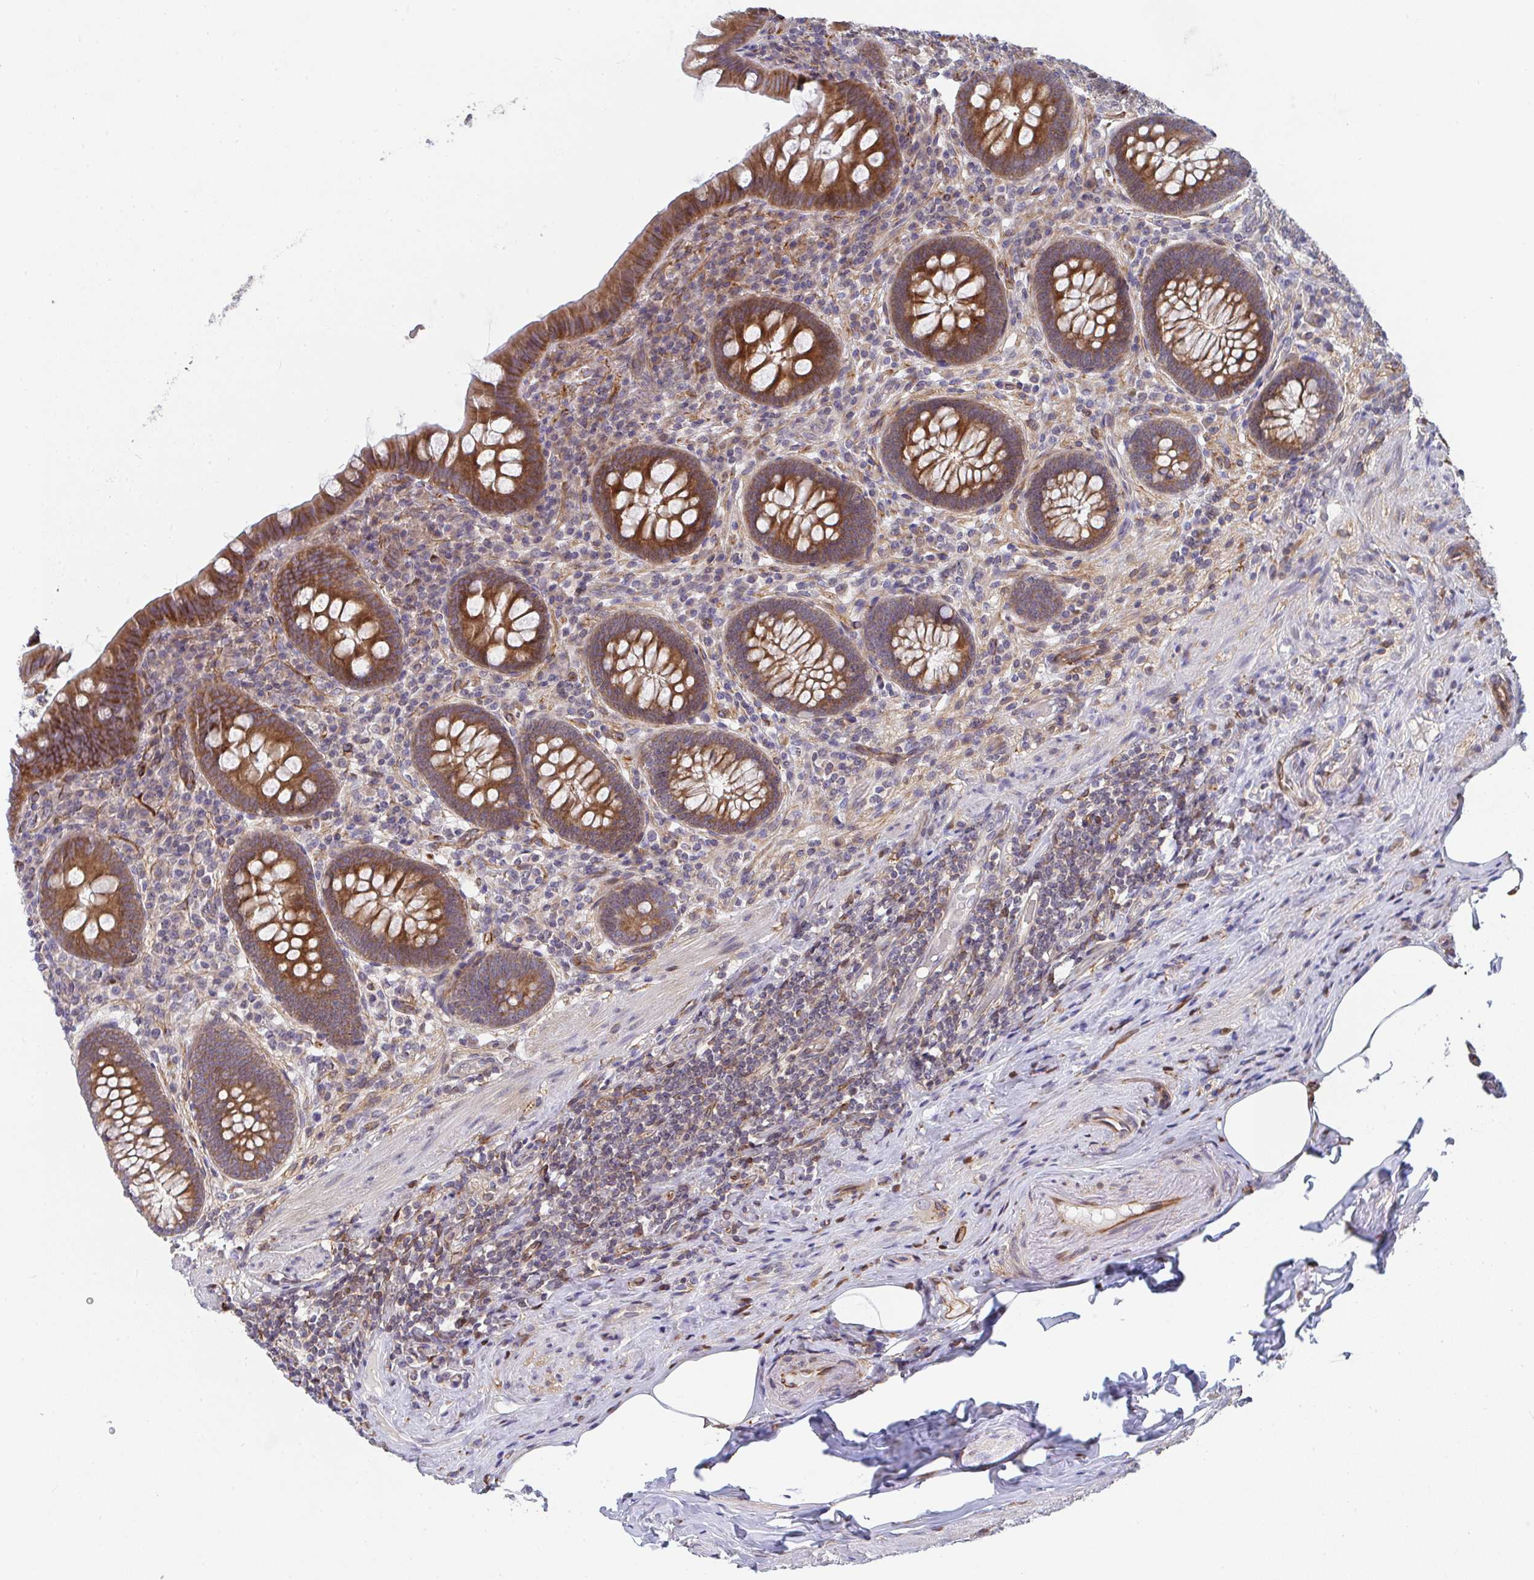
{"staining": {"intensity": "strong", "quantity": ">75%", "location": "cytoplasmic/membranous"}, "tissue": "appendix", "cell_type": "Glandular cells", "image_type": "normal", "snomed": [{"axis": "morphology", "description": "Normal tissue, NOS"}, {"axis": "topography", "description": "Appendix"}], "caption": "Immunohistochemical staining of benign human appendix reveals strong cytoplasmic/membranous protein positivity in approximately >75% of glandular cells. (Brightfield microscopy of DAB IHC at high magnification).", "gene": "EIF1AD", "patient": {"sex": "male", "age": 71}}